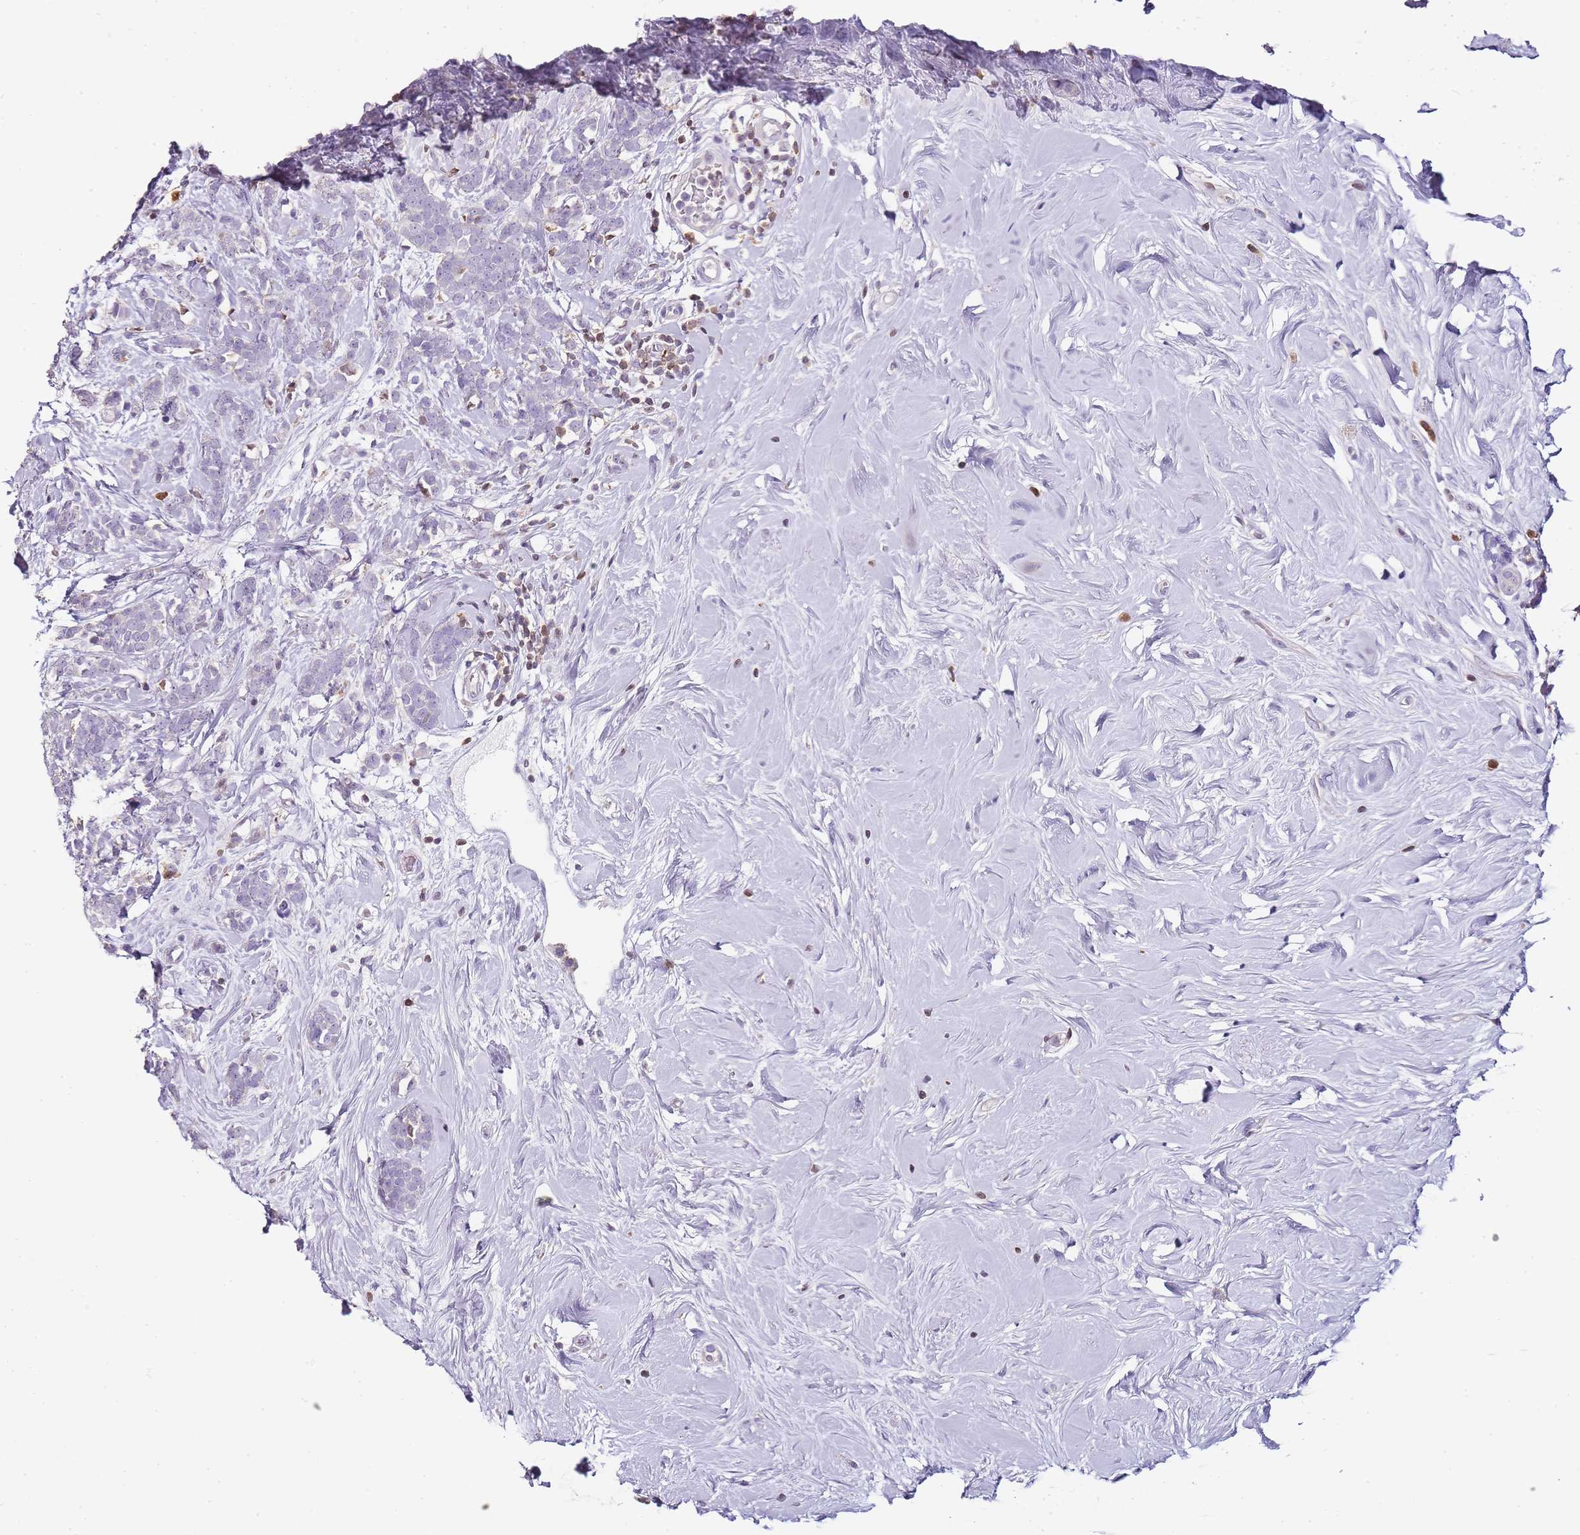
{"staining": {"intensity": "negative", "quantity": "none", "location": "none"}, "tissue": "breast cancer", "cell_type": "Tumor cells", "image_type": "cancer", "snomed": [{"axis": "morphology", "description": "Lobular carcinoma"}, {"axis": "topography", "description": "Breast"}], "caption": "DAB immunohistochemical staining of breast cancer demonstrates no significant positivity in tumor cells.", "gene": "ZBP1", "patient": {"sex": "female", "age": 58}}